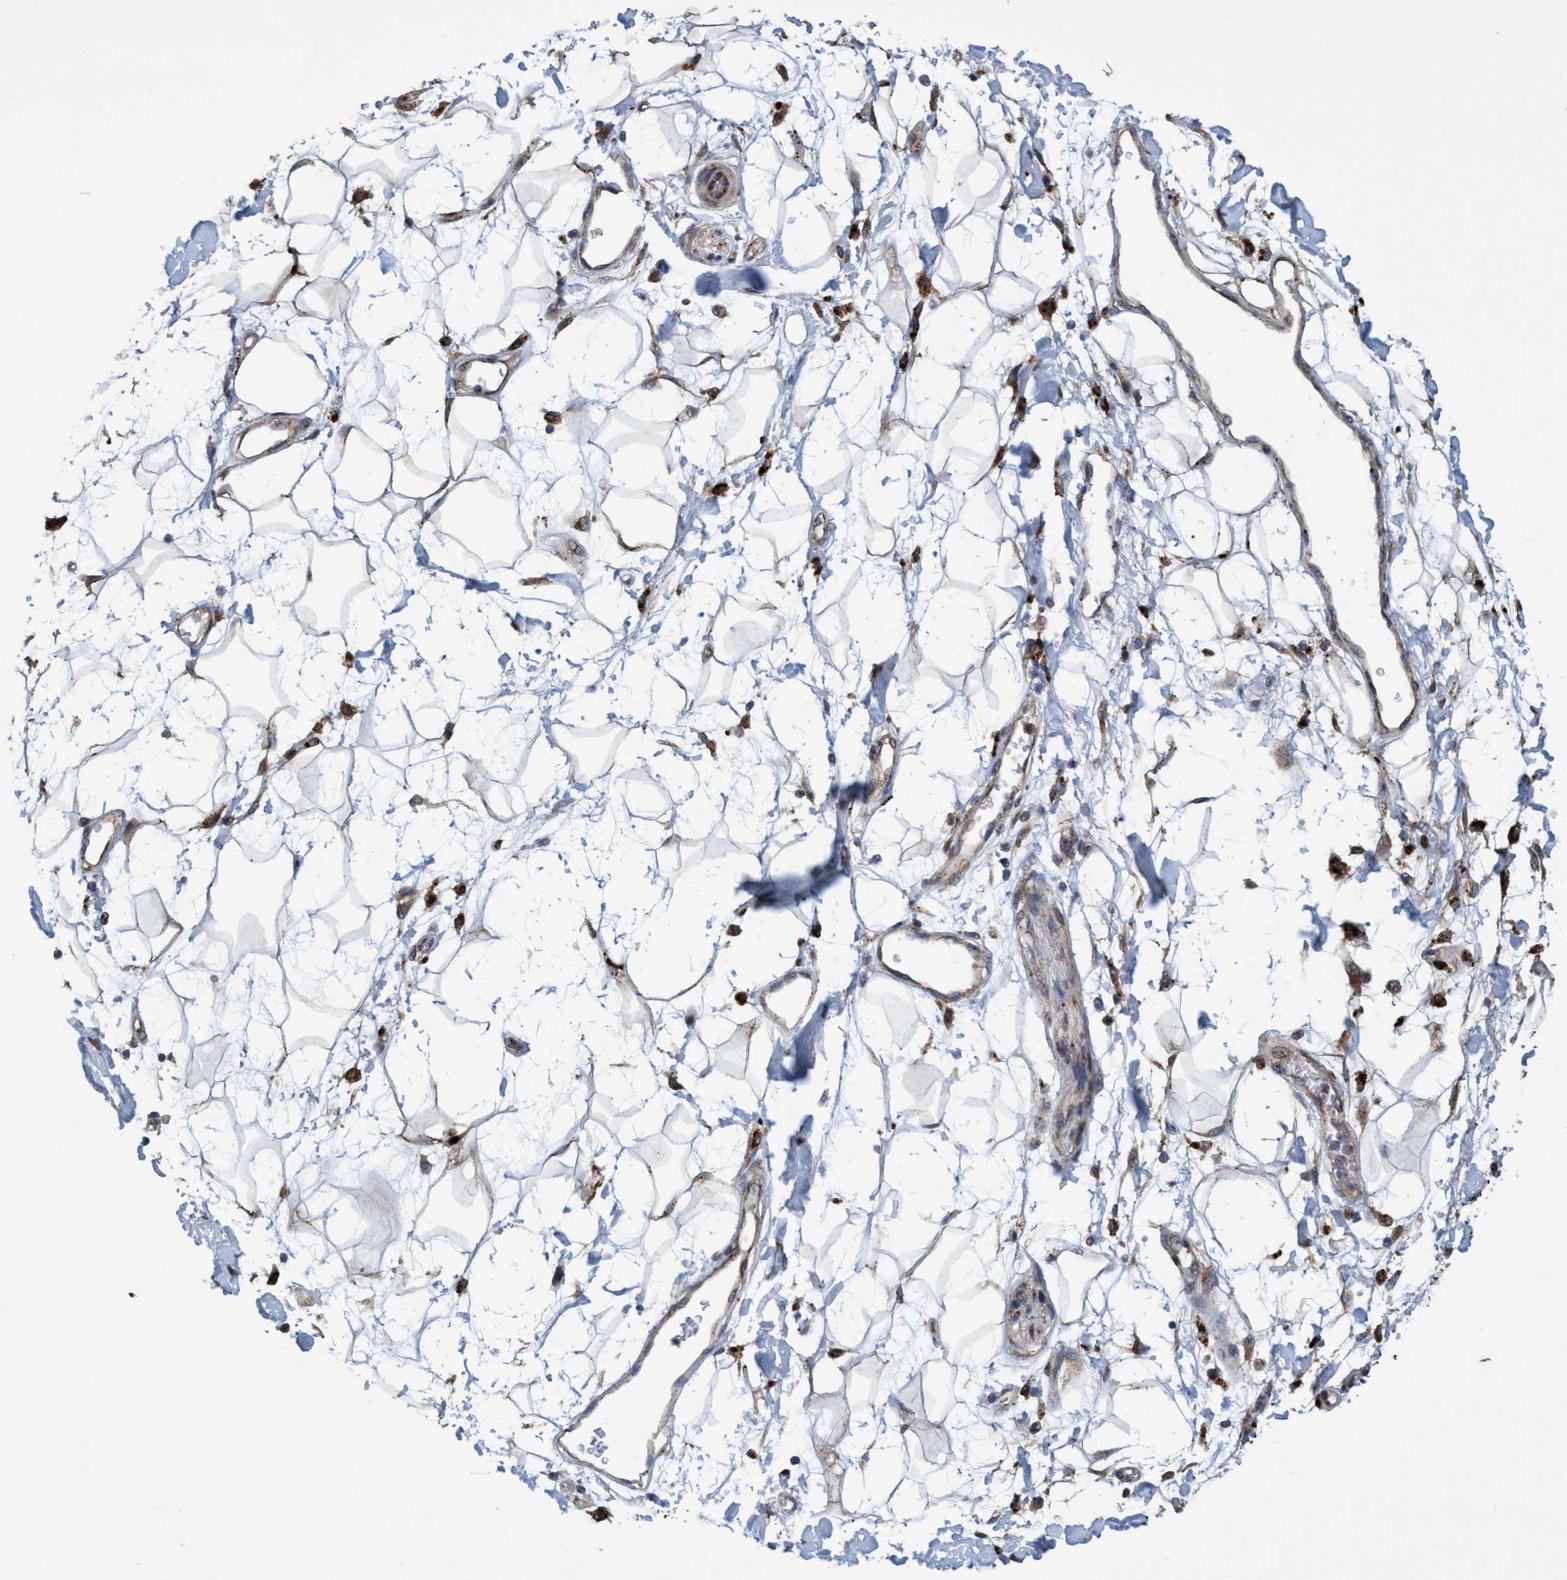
{"staining": {"intensity": "strong", "quantity": ">75%", "location": "cytoplasmic/membranous"}, "tissue": "adipose tissue", "cell_type": "Adipocytes", "image_type": "normal", "snomed": [{"axis": "morphology", "description": "Normal tissue, NOS"}, {"axis": "morphology", "description": "Adenocarcinoma, NOS"}, {"axis": "topography", "description": "Duodenum"}, {"axis": "topography", "description": "Peripheral nerve tissue"}], "caption": "Adipocytes reveal high levels of strong cytoplasmic/membranous positivity in approximately >75% of cells in unremarkable adipose tissue.", "gene": "BBS9", "patient": {"sex": "female", "age": 60}}